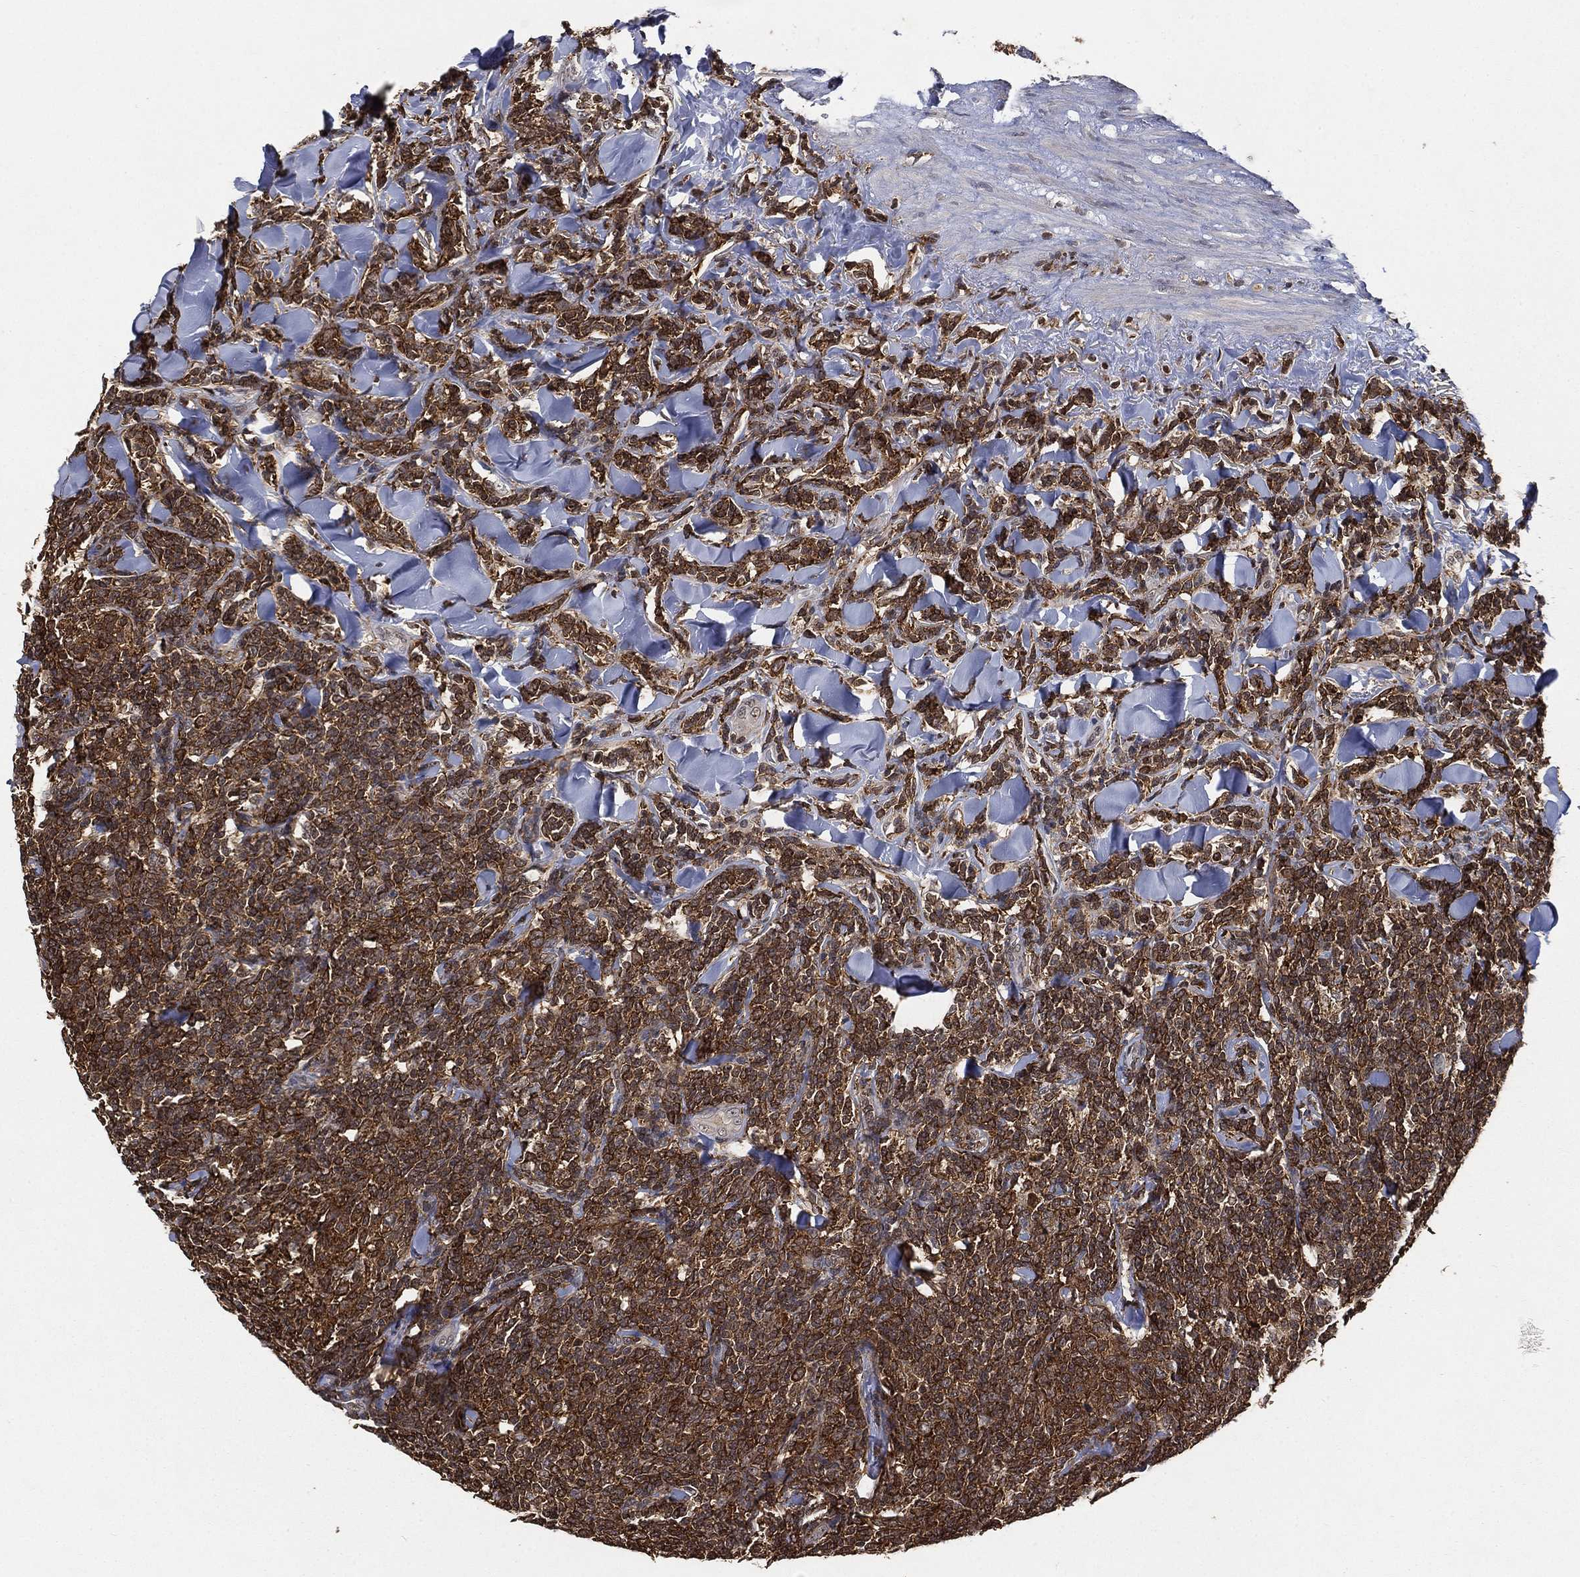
{"staining": {"intensity": "moderate", "quantity": ">75%", "location": "cytoplasmic/membranous"}, "tissue": "lymphoma", "cell_type": "Tumor cells", "image_type": "cancer", "snomed": [{"axis": "morphology", "description": "Malignant lymphoma, non-Hodgkin's type, Low grade"}, {"axis": "topography", "description": "Lymph node"}], "caption": "High-power microscopy captured an IHC micrograph of malignant lymphoma, non-Hodgkin's type (low-grade), revealing moderate cytoplasmic/membranous positivity in approximately >75% of tumor cells.", "gene": "WDR26", "patient": {"sex": "female", "age": 56}}